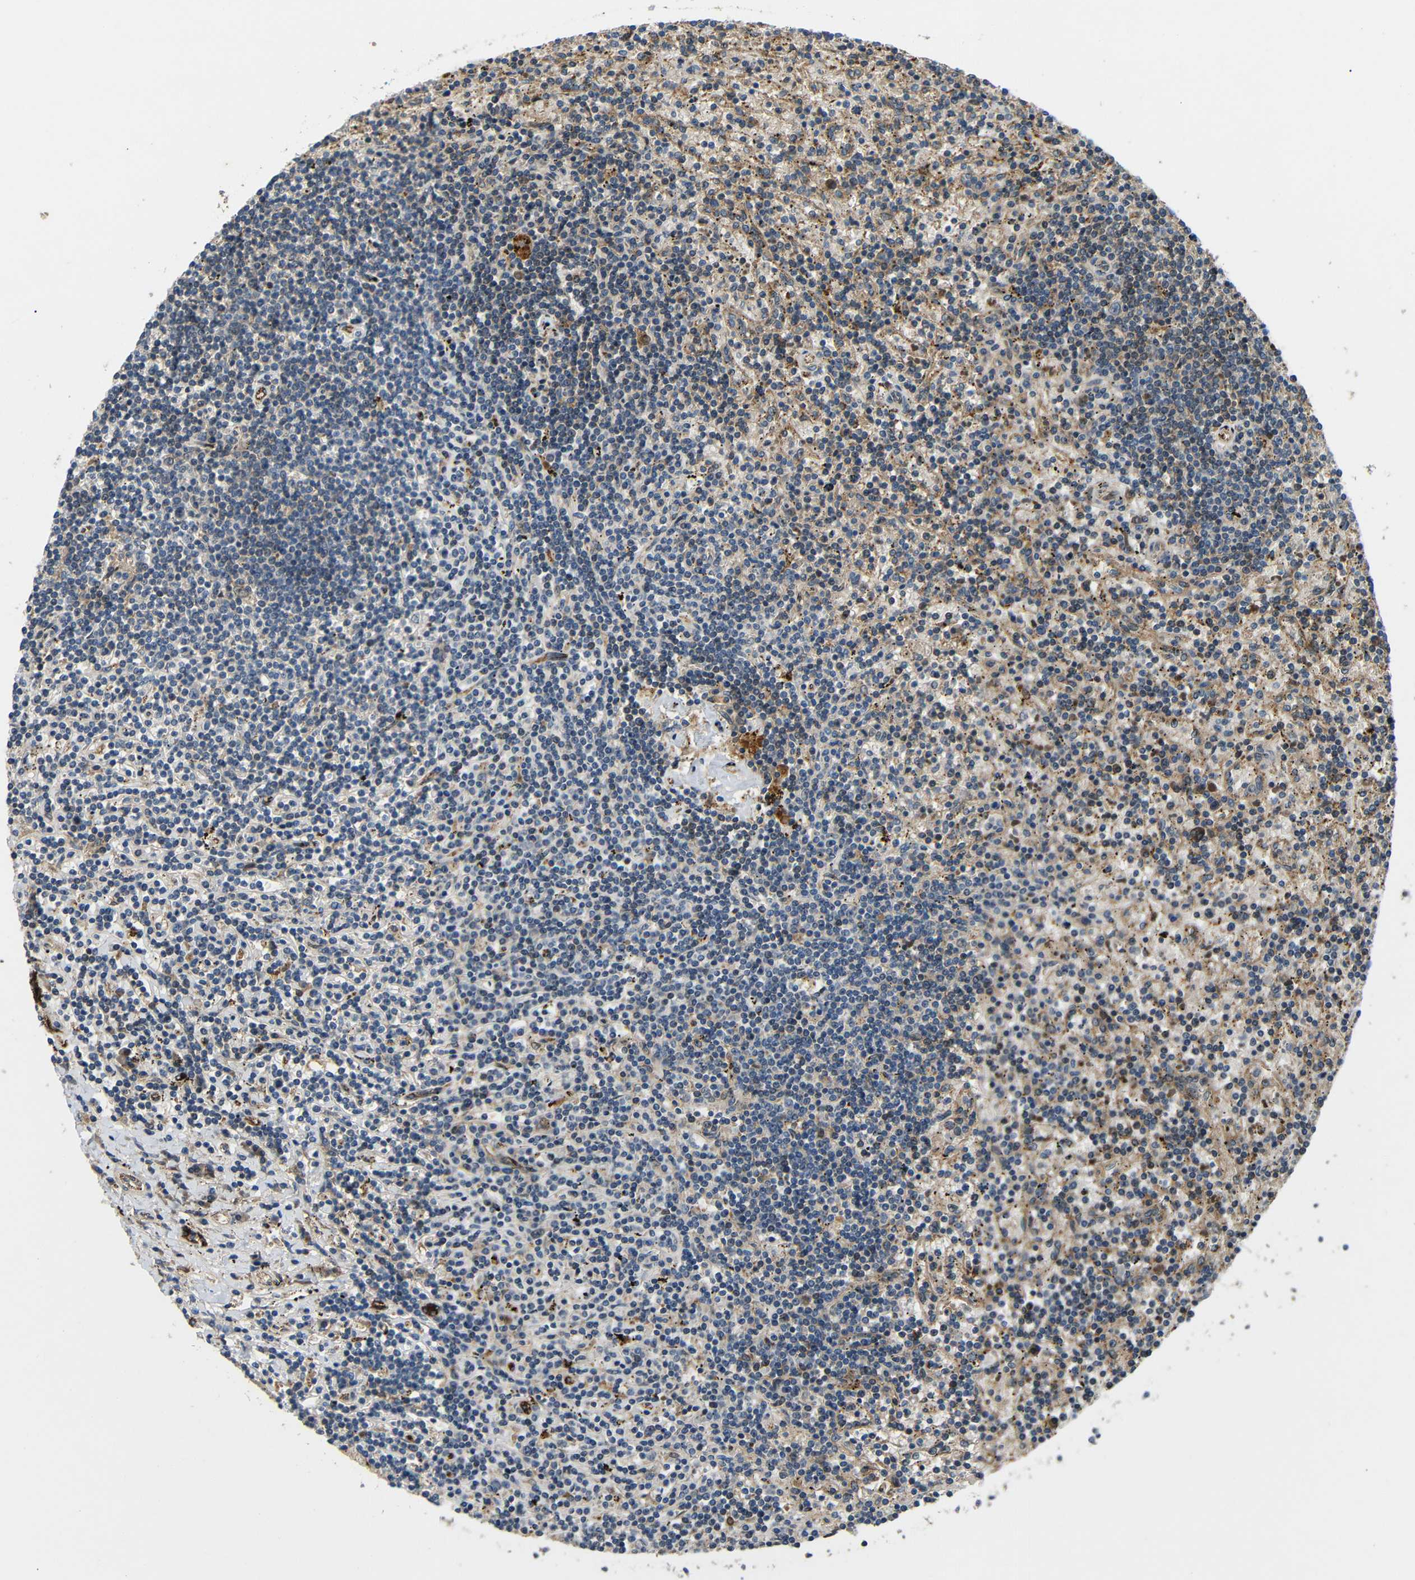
{"staining": {"intensity": "weak", "quantity": "<25%", "location": "cytoplasmic/membranous"}, "tissue": "lymphoma", "cell_type": "Tumor cells", "image_type": "cancer", "snomed": [{"axis": "morphology", "description": "Malignant lymphoma, non-Hodgkin's type, Low grade"}, {"axis": "topography", "description": "Spleen"}], "caption": "Image shows no significant protein positivity in tumor cells of lymphoma. (Brightfield microscopy of DAB (3,3'-diaminobenzidine) immunohistochemistry (IHC) at high magnification).", "gene": "ATP7A", "patient": {"sex": "male", "age": 76}}